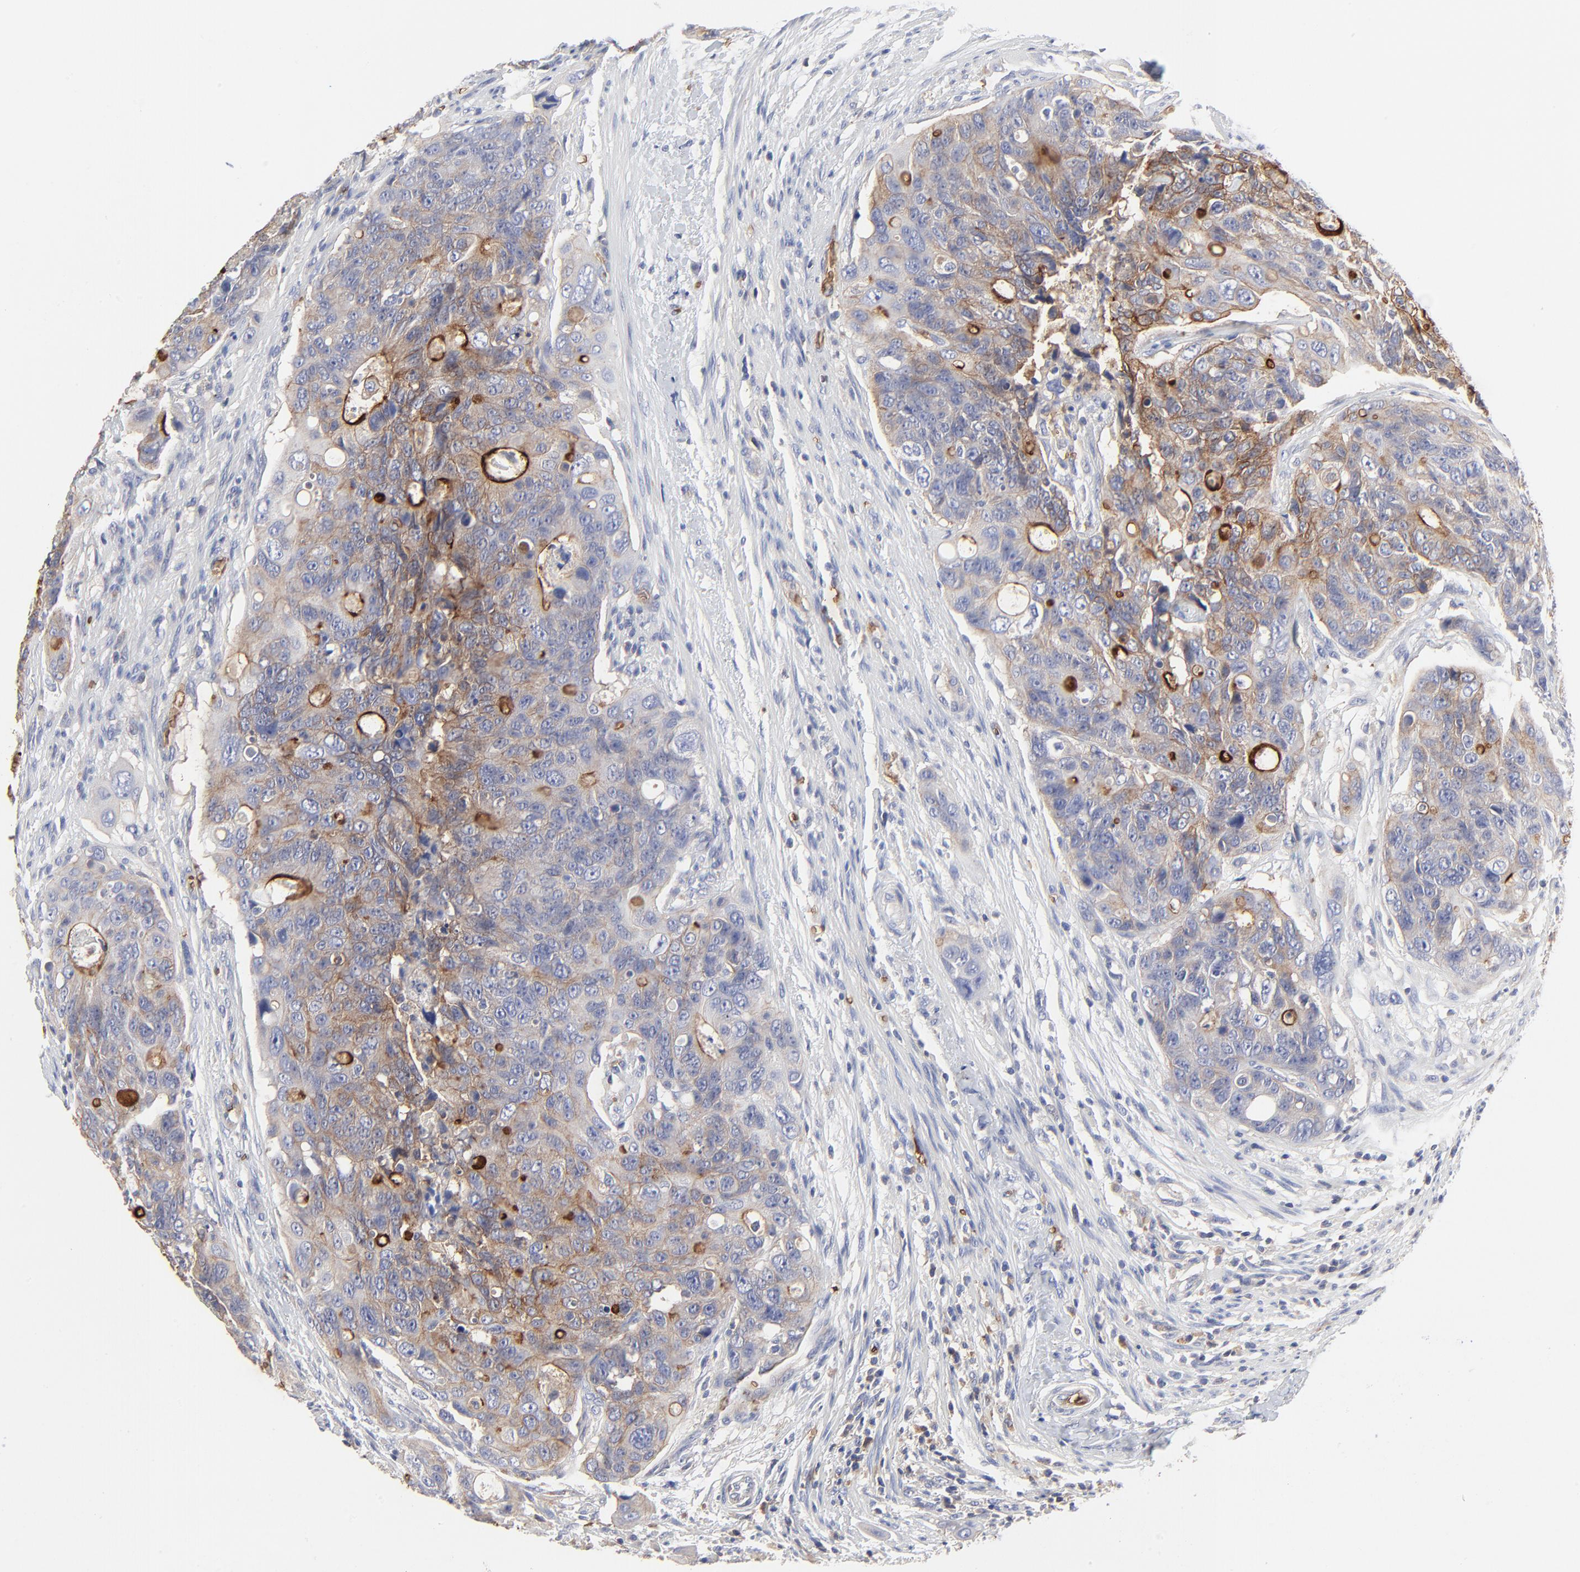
{"staining": {"intensity": "moderate", "quantity": "<25%", "location": "cytoplasmic/membranous"}, "tissue": "colorectal cancer", "cell_type": "Tumor cells", "image_type": "cancer", "snomed": [{"axis": "morphology", "description": "Adenocarcinoma, NOS"}, {"axis": "topography", "description": "Colon"}], "caption": "High-power microscopy captured an immunohistochemistry image of colorectal adenocarcinoma, revealing moderate cytoplasmic/membranous expression in about <25% of tumor cells.", "gene": "PAG1", "patient": {"sex": "female", "age": 57}}